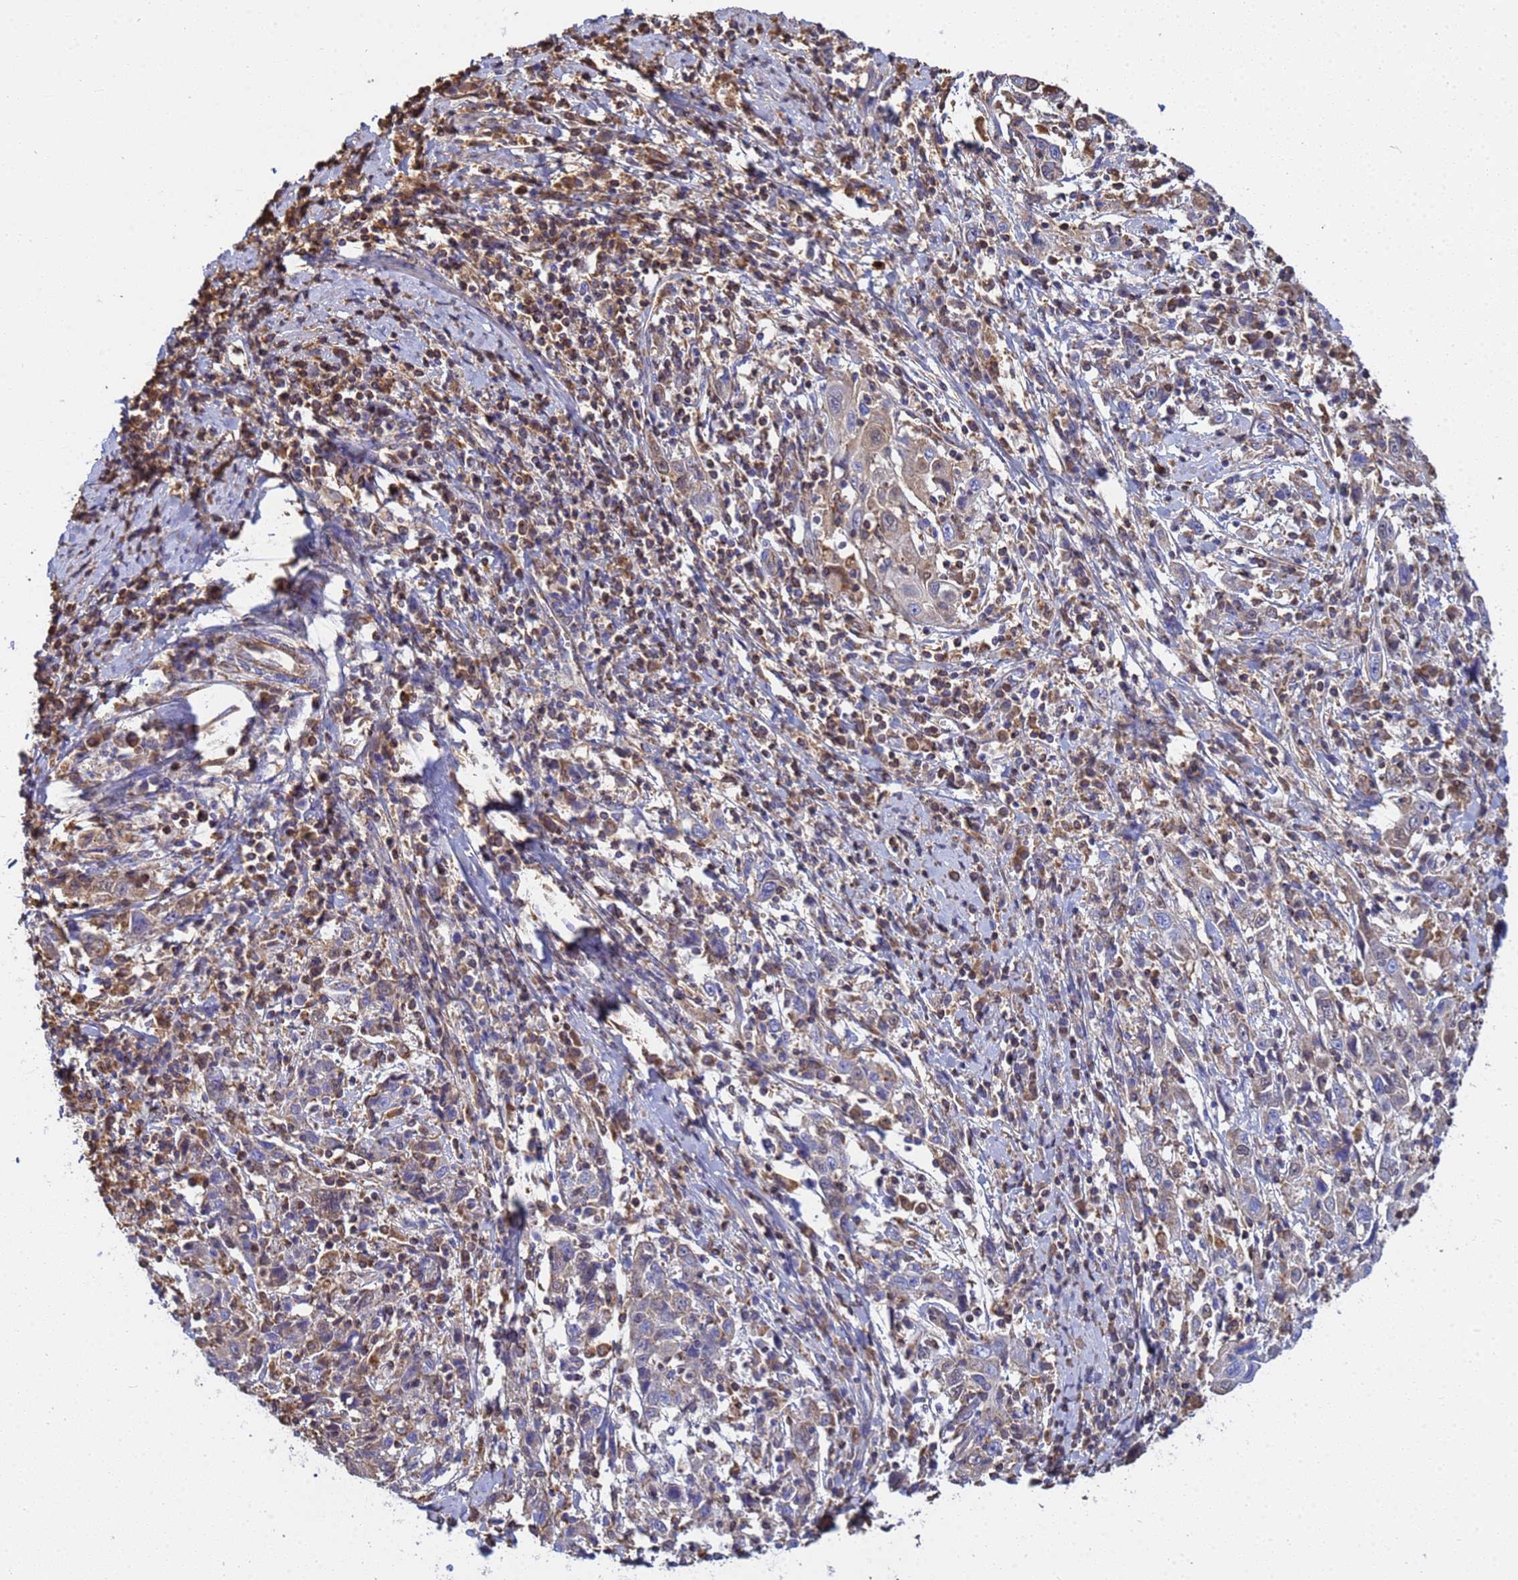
{"staining": {"intensity": "weak", "quantity": "25%-75%", "location": "cytoplasmic/membranous"}, "tissue": "cervical cancer", "cell_type": "Tumor cells", "image_type": "cancer", "snomed": [{"axis": "morphology", "description": "Squamous cell carcinoma, NOS"}, {"axis": "topography", "description": "Cervix"}], "caption": "Immunohistochemical staining of human cervical cancer shows weak cytoplasmic/membranous protein staining in approximately 25%-75% of tumor cells. (brown staining indicates protein expression, while blue staining denotes nuclei).", "gene": "GLUD1", "patient": {"sex": "female", "age": 46}}